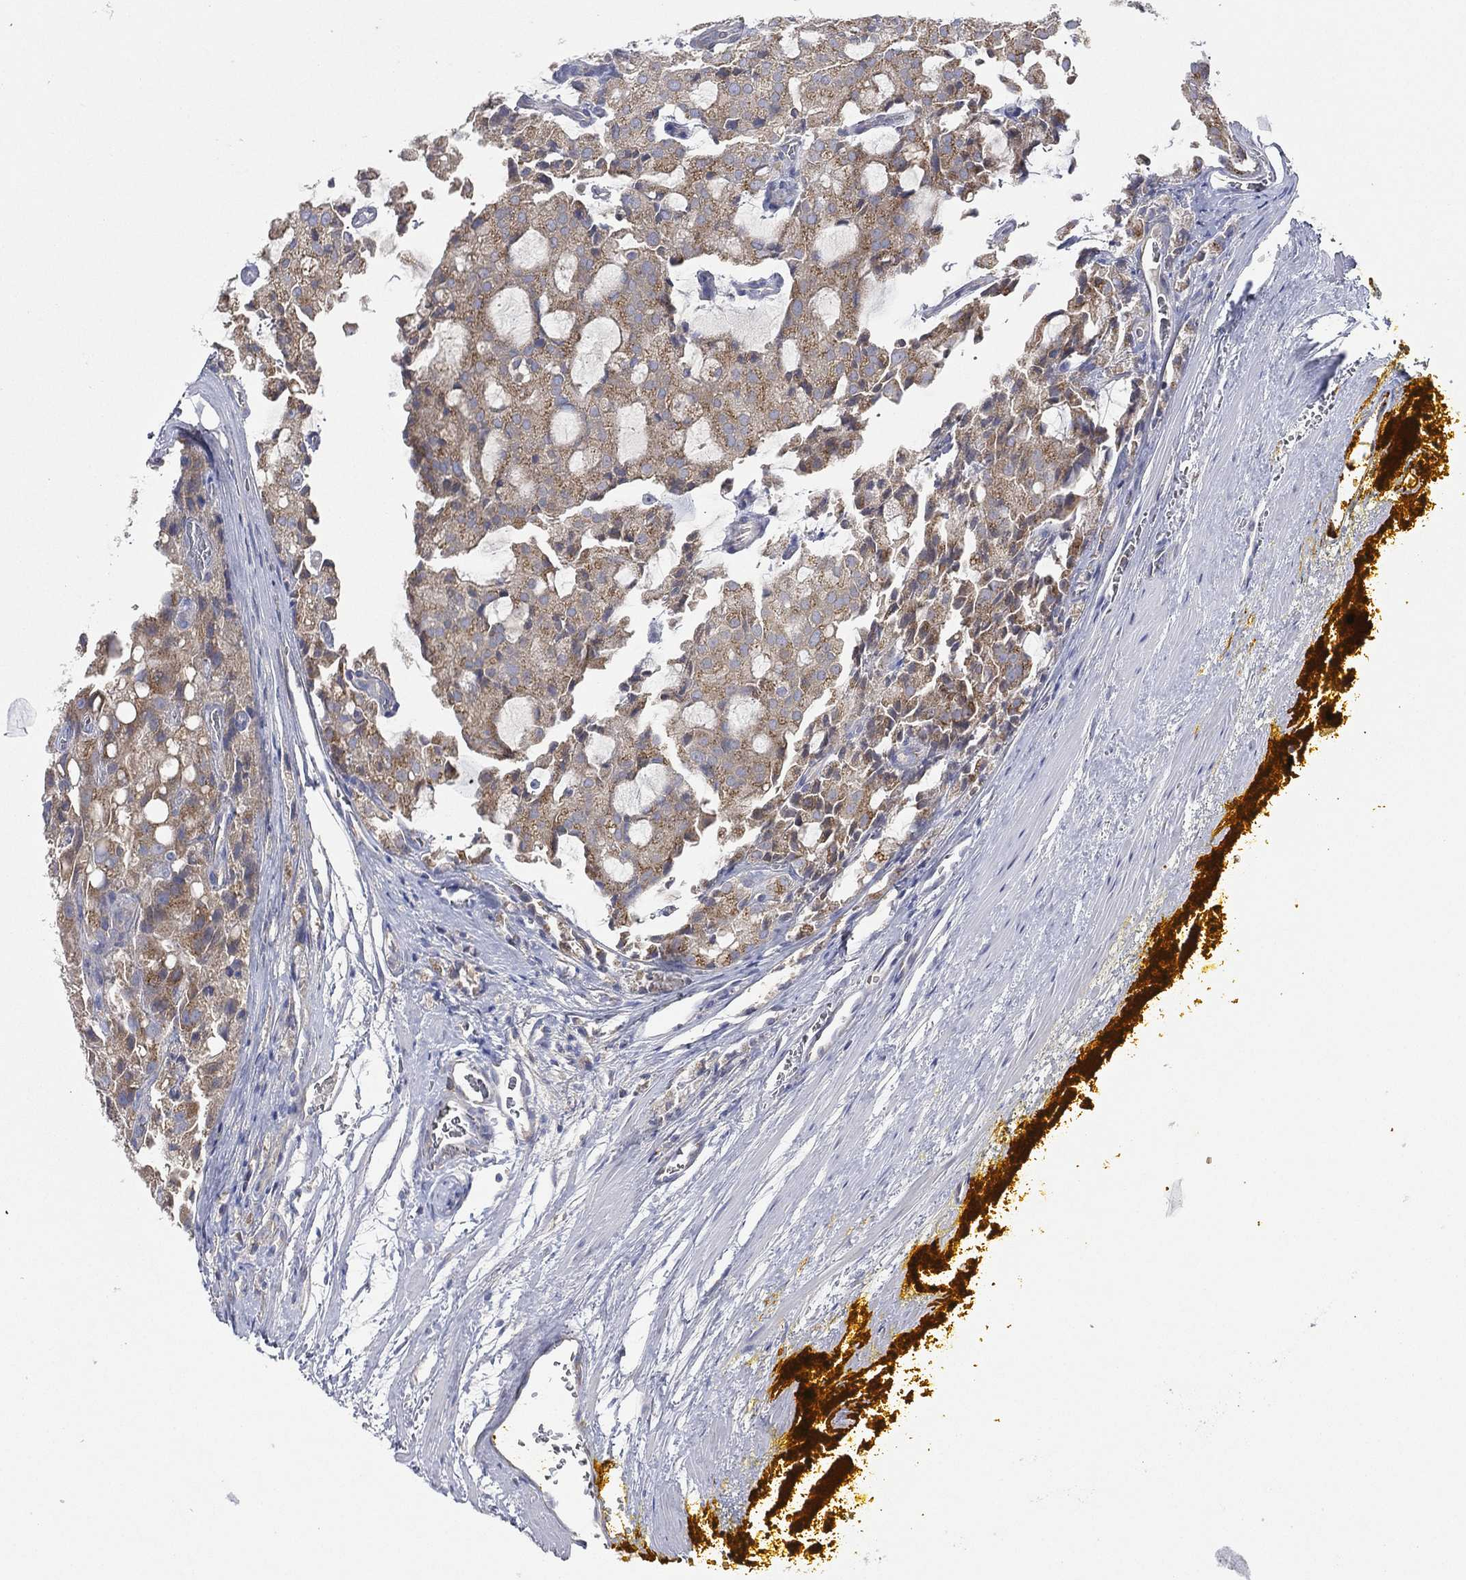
{"staining": {"intensity": "moderate", "quantity": "25%-75%", "location": "cytoplasmic/membranous"}, "tissue": "prostate cancer", "cell_type": "Tumor cells", "image_type": "cancer", "snomed": [{"axis": "morphology", "description": "Adenocarcinoma, NOS"}, {"axis": "topography", "description": "Prostate and seminal vesicle, NOS"}, {"axis": "topography", "description": "Prostate"}], "caption": "Protein expression analysis of adenocarcinoma (prostate) reveals moderate cytoplasmic/membranous expression in approximately 25%-75% of tumor cells. The staining was performed using DAB to visualize the protein expression in brown, while the nuclei were stained in blue with hematoxylin (Magnification: 20x).", "gene": "ATP8A2", "patient": {"sex": "male", "age": 67}}